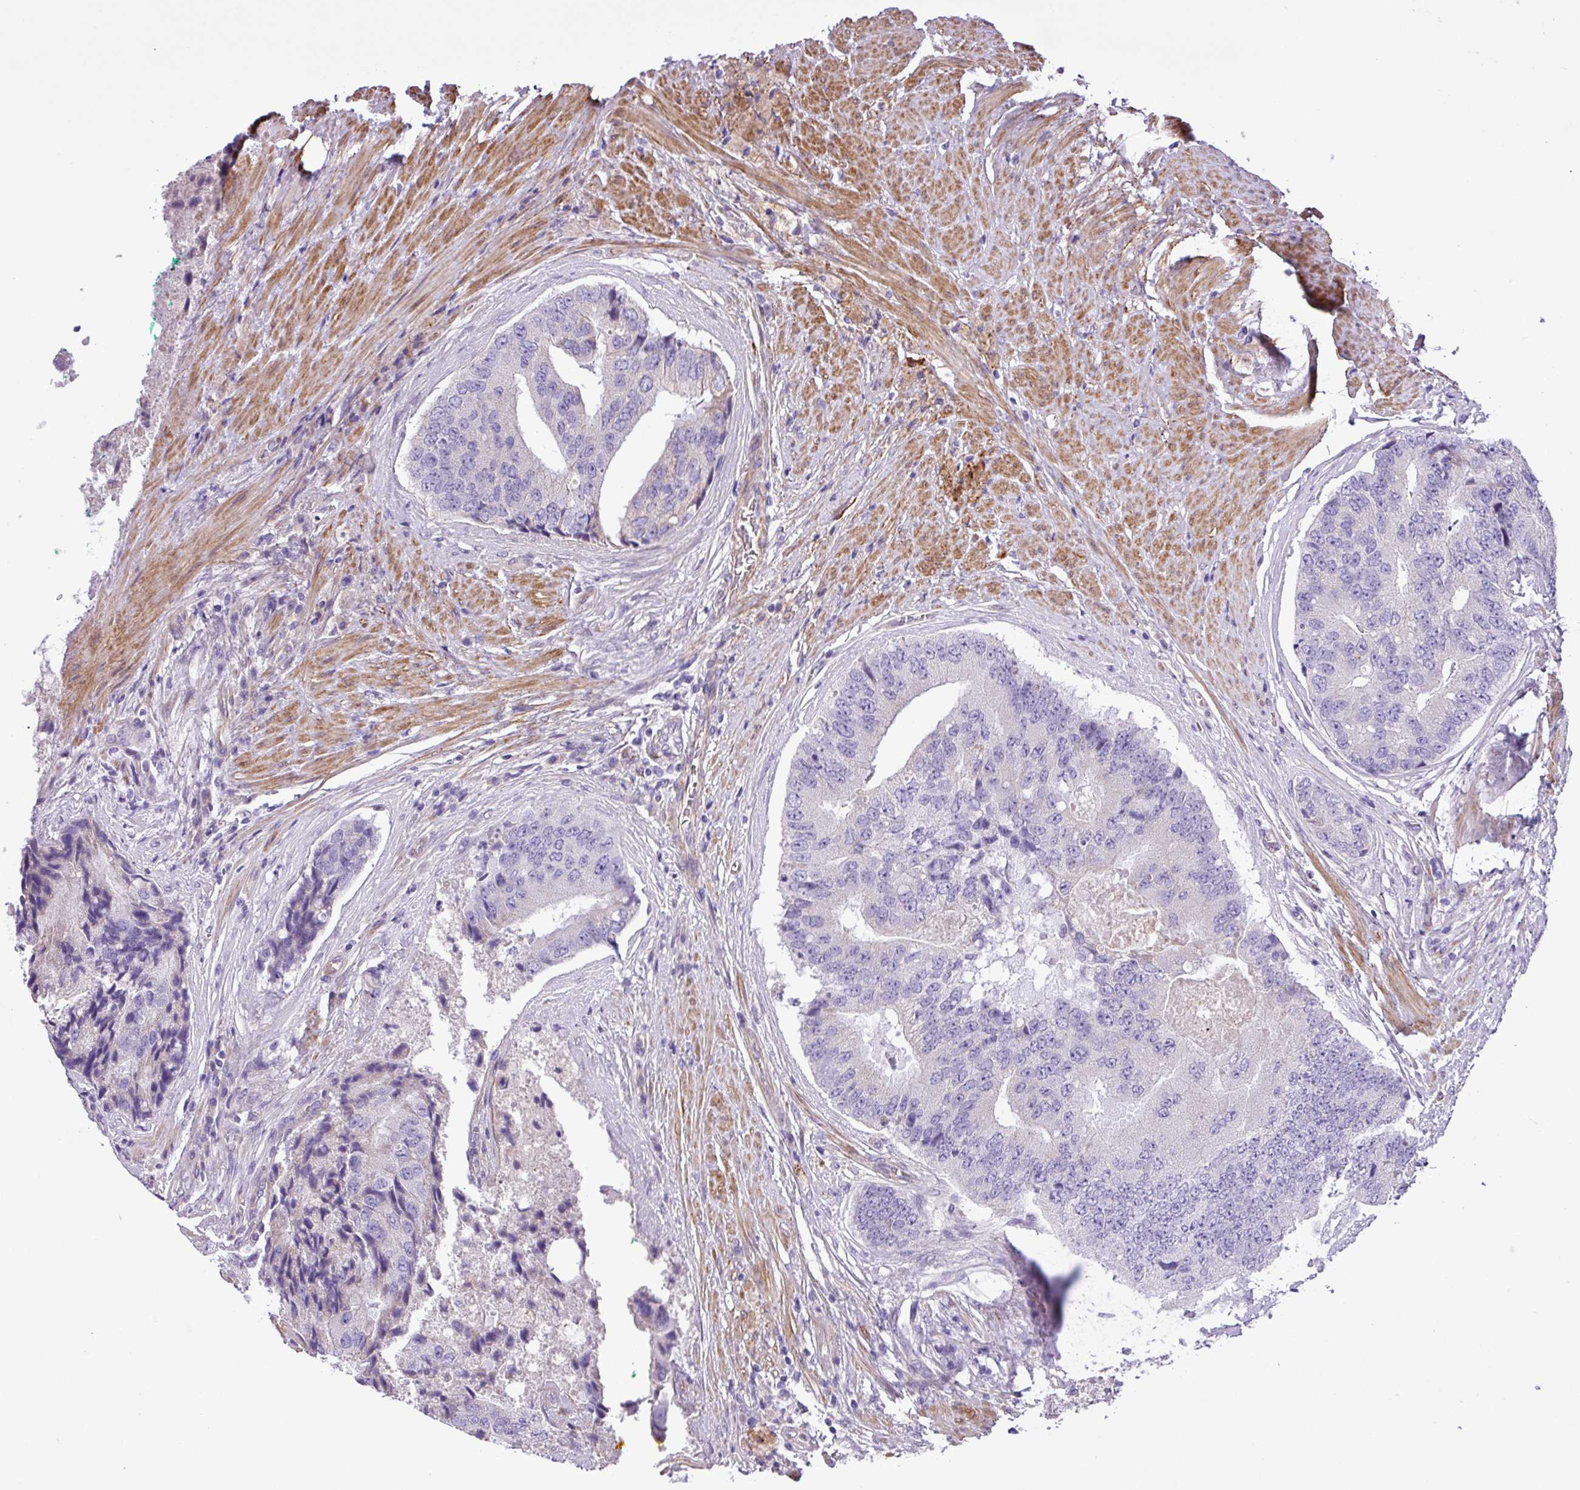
{"staining": {"intensity": "negative", "quantity": "none", "location": "none"}, "tissue": "prostate cancer", "cell_type": "Tumor cells", "image_type": "cancer", "snomed": [{"axis": "morphology", "description": "Adenocarcinoma, High grade"}, {"axis": "topography", "description": "Prostate"}], "caption": "Tumor cells show no significant protein staining in prostate high-grade adenocarcinoma.", "gene": "C11orf91", "patient": {"sex": "male", "age": 70}}